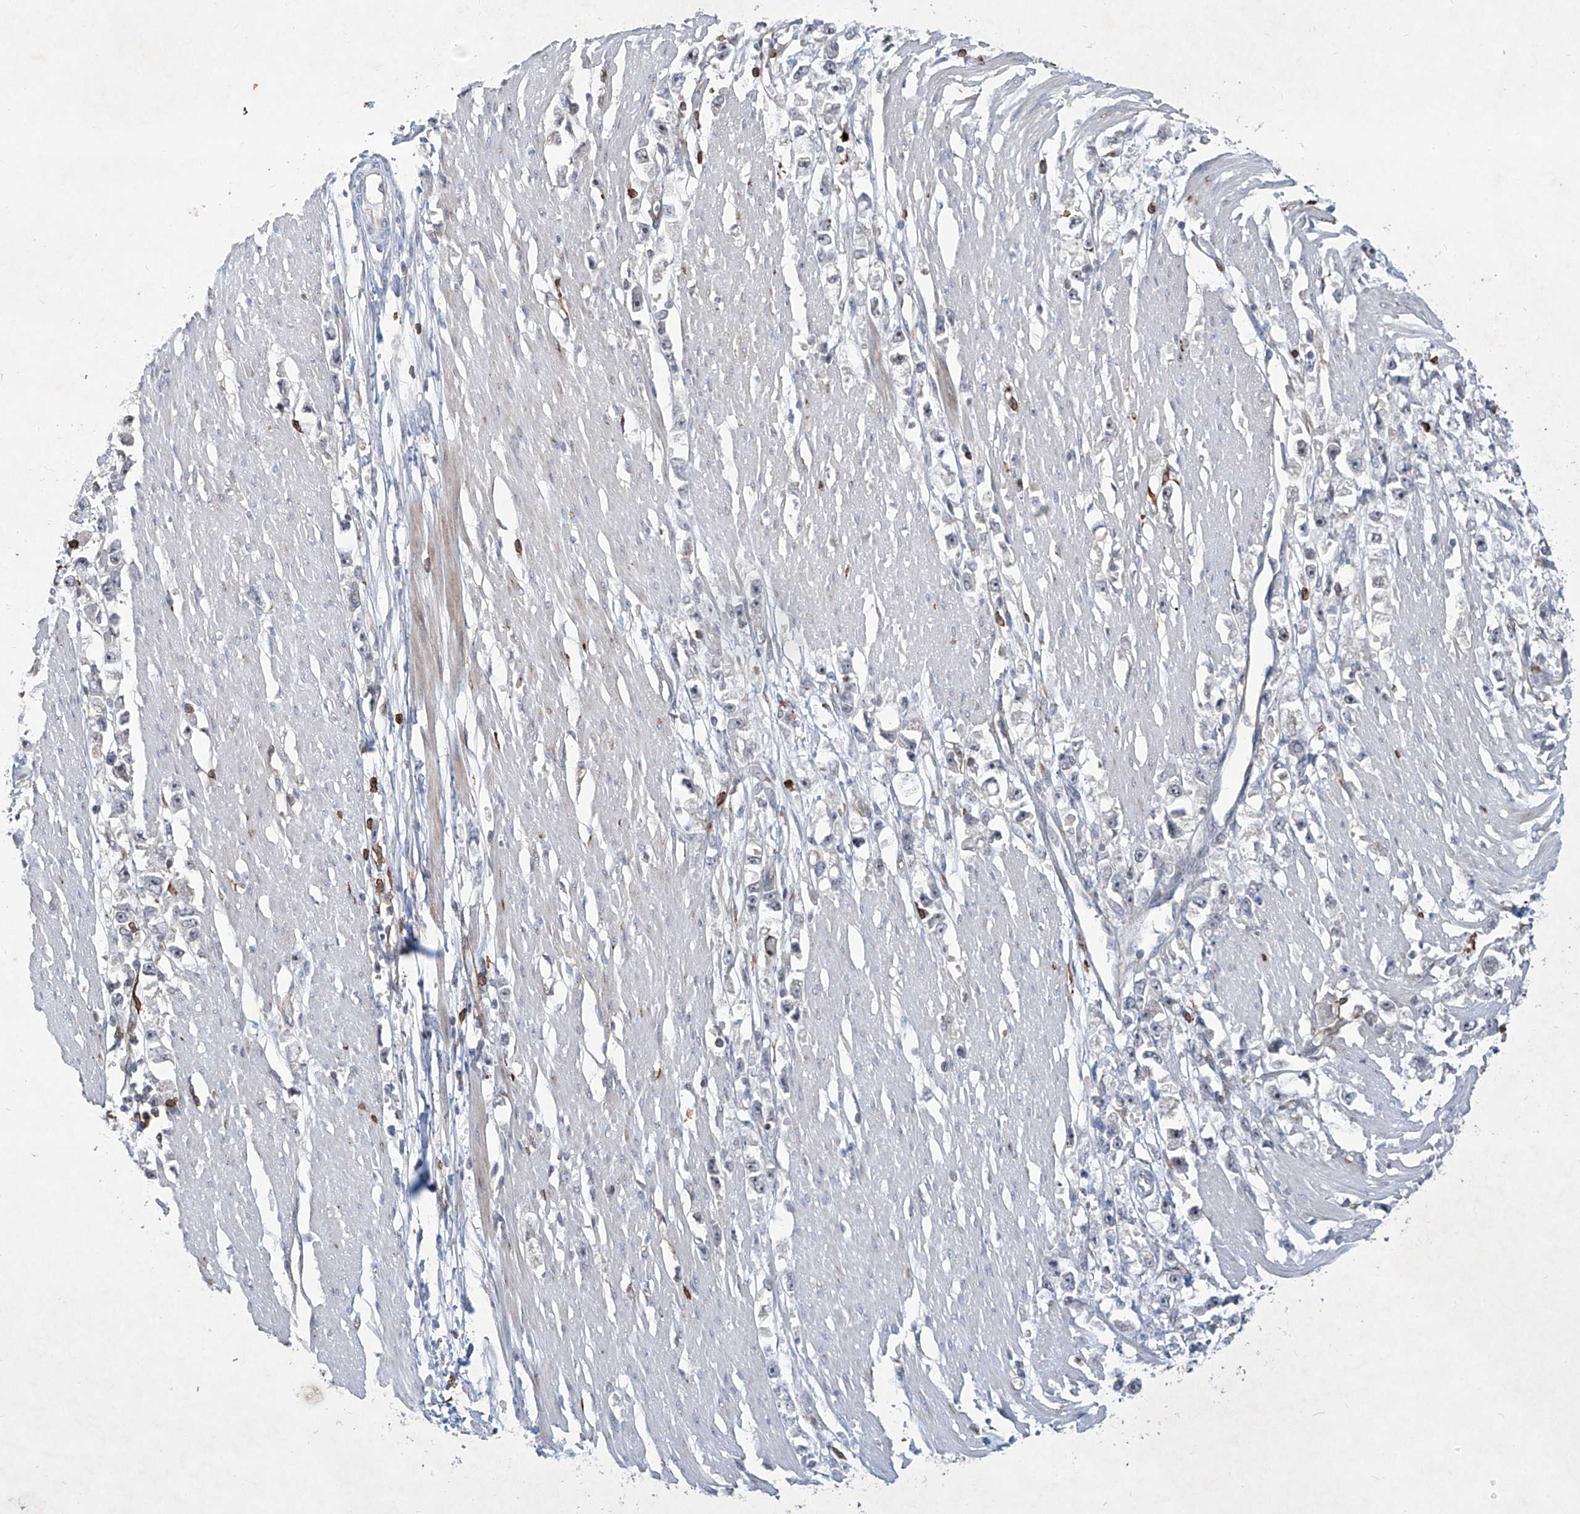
{"staining": {"intensity": "negative", "quantity": "none", "location": "none"}, "tissue": "stomach cancer", "cell_type": "Tumor cells", "image_type": "cancer", "snomed": [{"axis": "morphology", "description": "Adenocarcinoma, NOS"}, {"axis": "topography", "description": "Stomach"}], "caption": "Immunohistochemistry histopathology image of human stomach adenocarcinoma stained for a protein (brown), which reveals no expression in tumor cells. Nuclei are stained in blue.", "gene": "ZBTB48", "patient": {"sex": "female", "age": 59}}